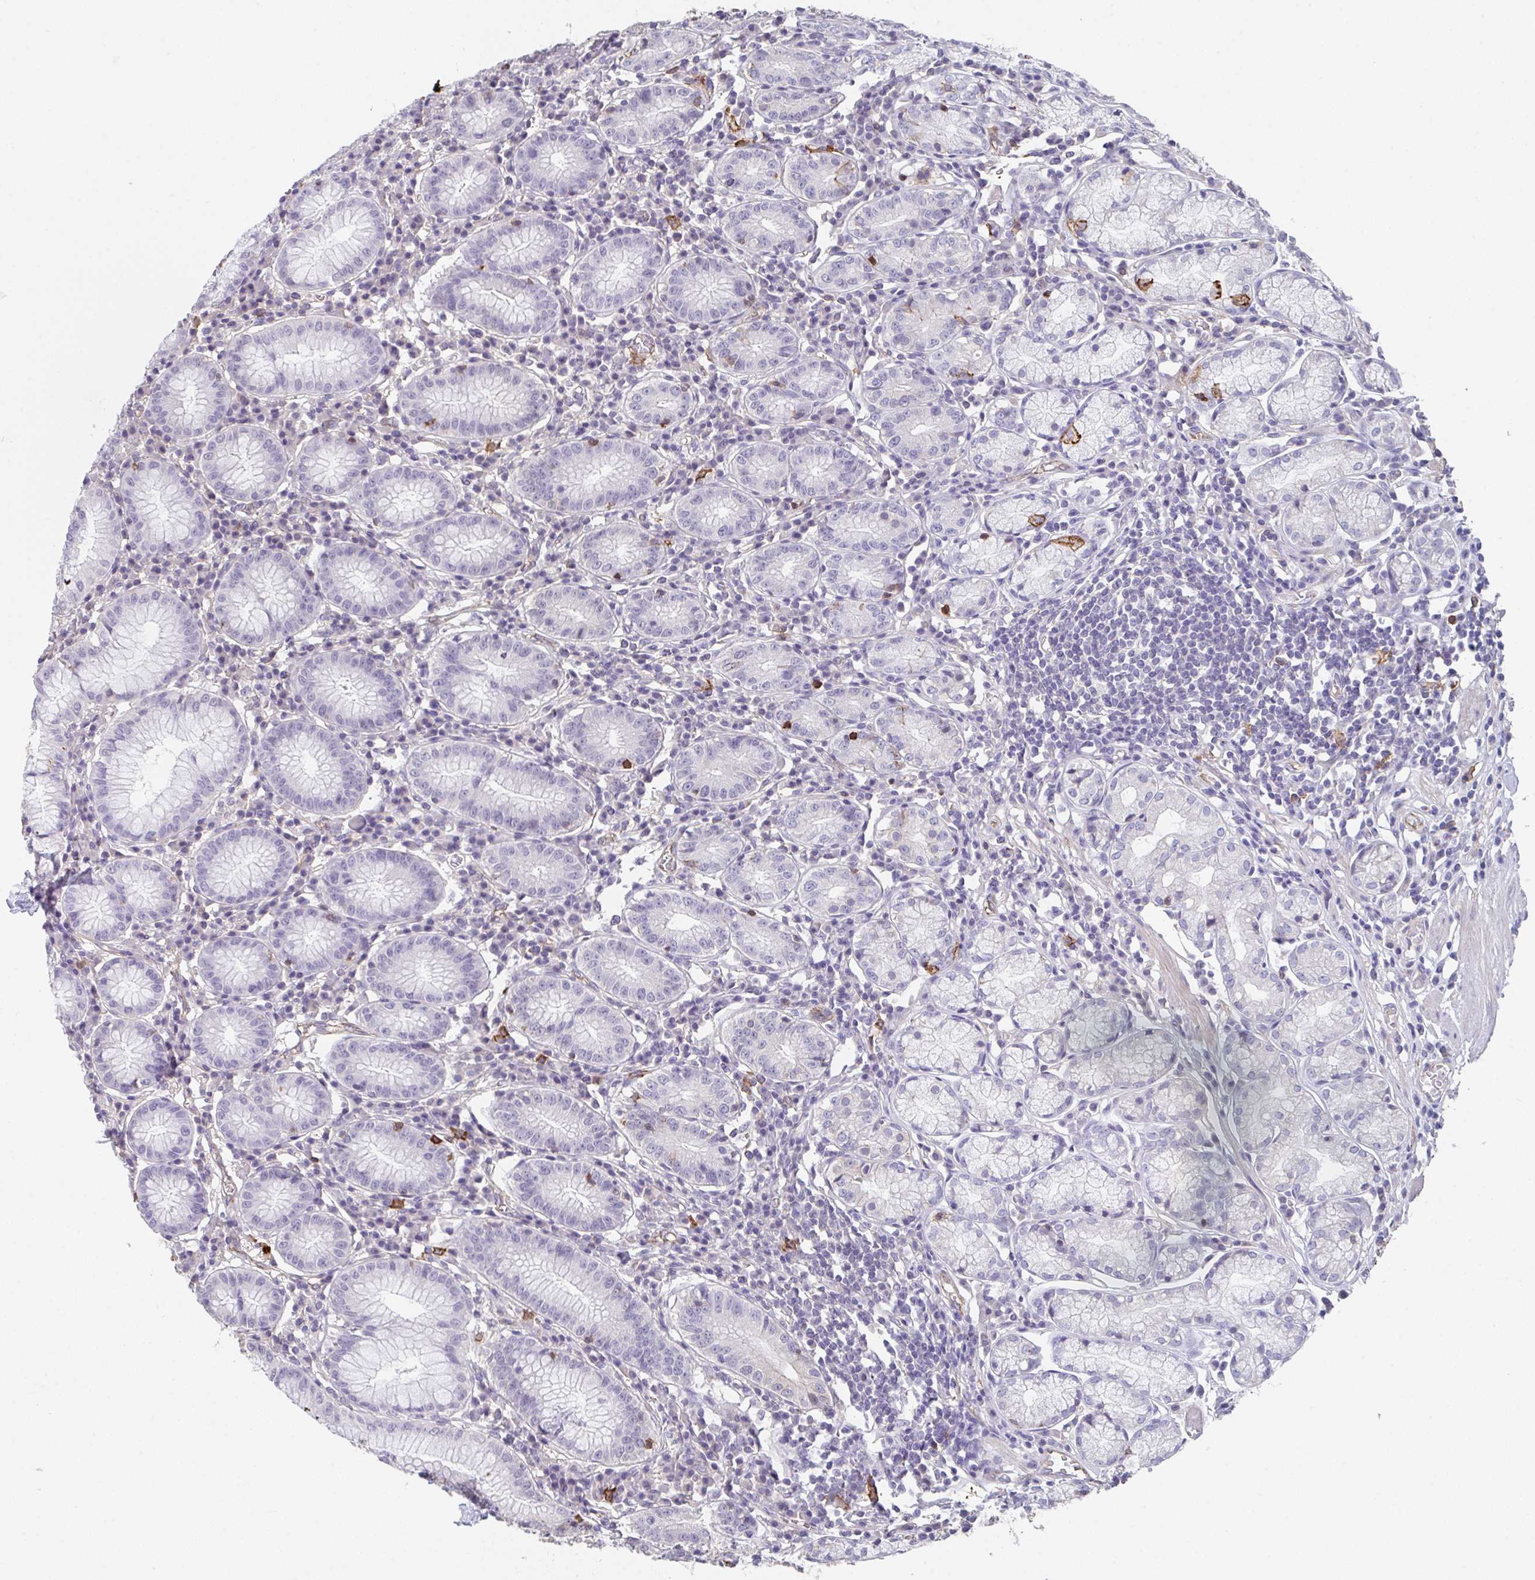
{"staining": {"intensity": "strong", "quantity": "<25%", "location": "cytoplasmic/membranous"}, "tissue": "stomach", "cell_type": "Glandular cells", "image_type": "normal", "snomed": [{"axis": "morphology", "description": "Normal tissue, NOS"}, {"axis": "topography", "description": "Stomach"}], "caption": "This is a photomicrograph of immunohistochemistry staining of normal stomach, which shows strong staining in the cytoplasmic/membranous of glandular cells.", "gene": "DBN1", "patient": {"sex": "male", "age": 55}}